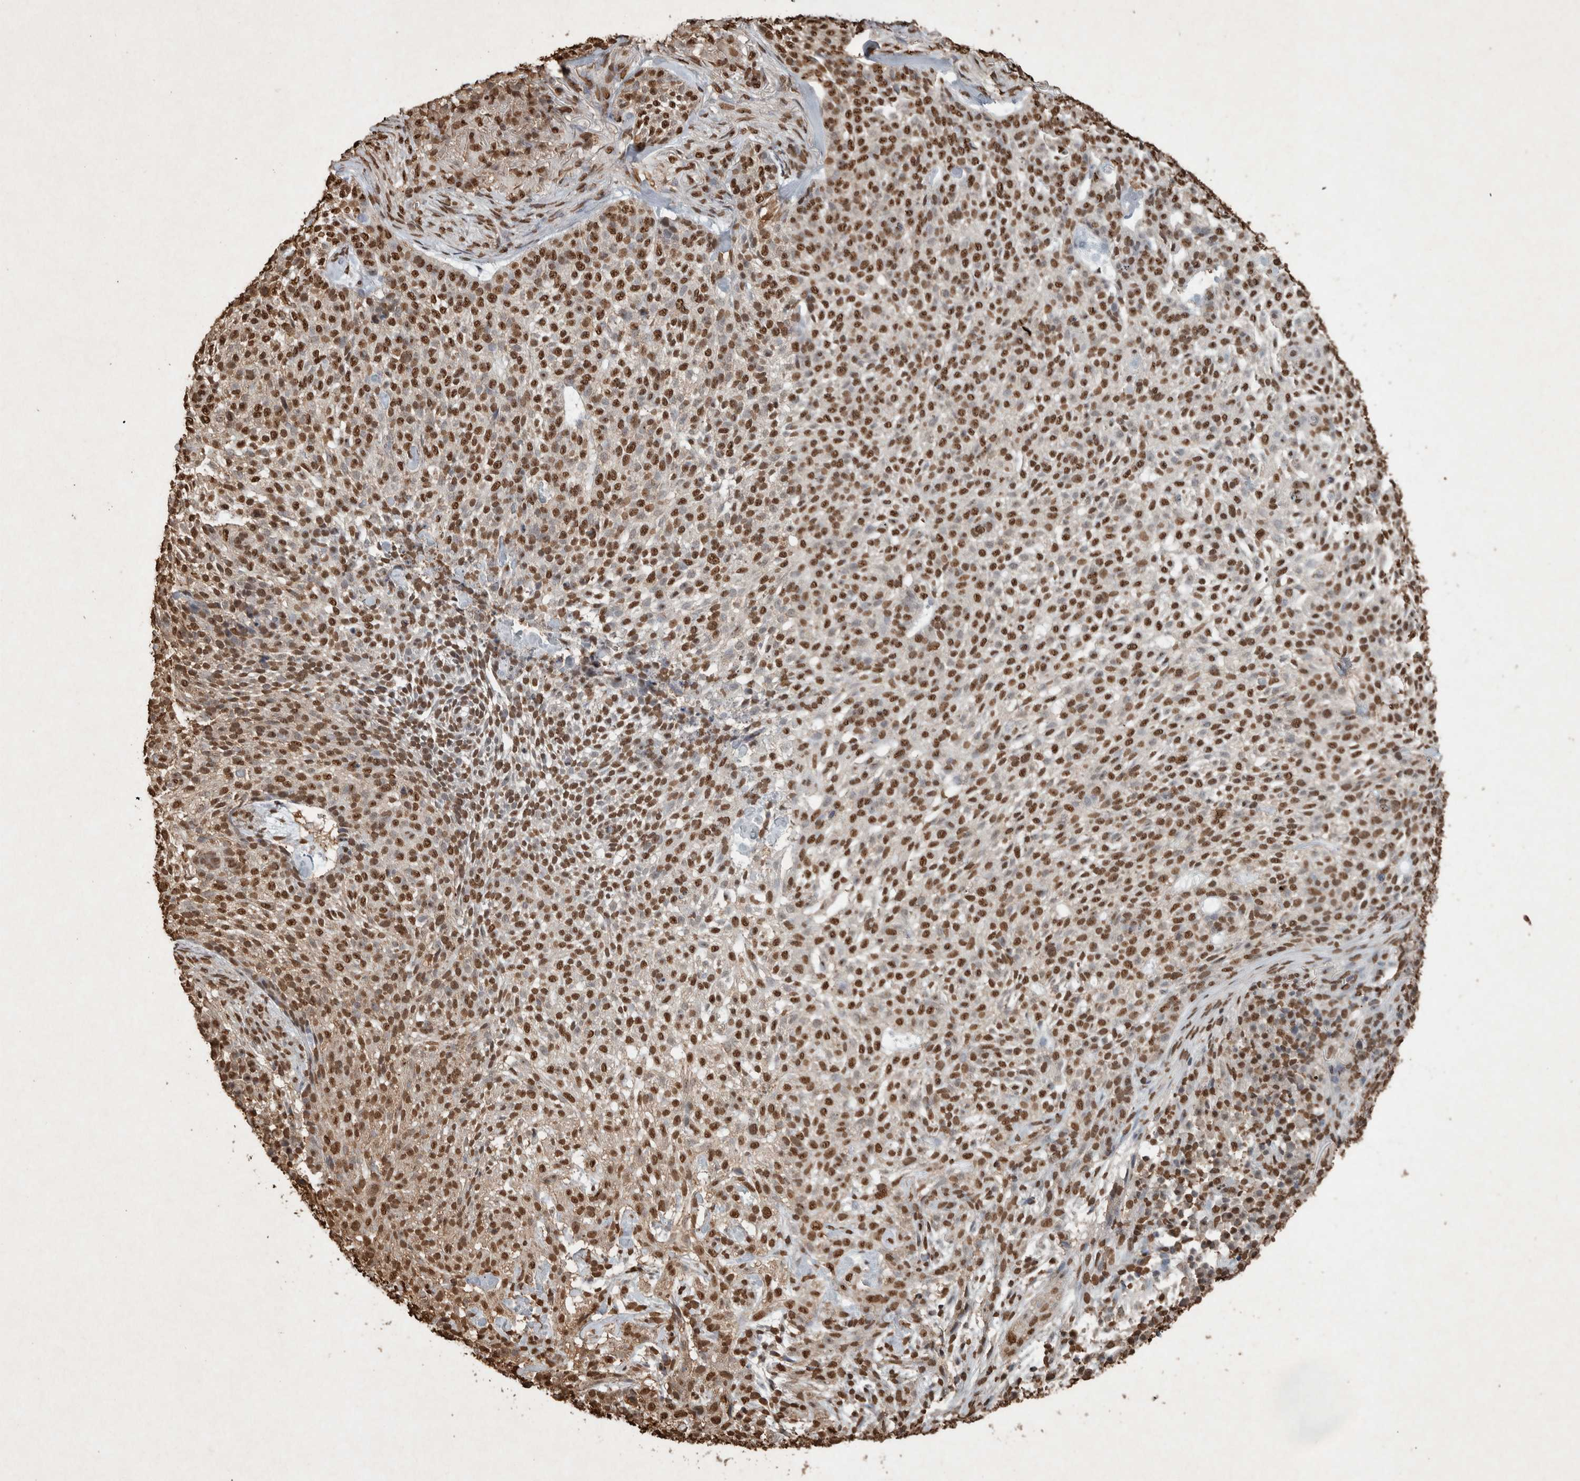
{"staining": {"intensity": "strong", "quantity": ">75%", "location": "nuclear"}, "tissue": "skin cancer", "cell_type": "Tumor cells", "image_type": "cancer", "snomed": [{"axis": "morphology", "description": "Basal cell carcinoma"}, {"axis": "topography", "description": "Skin"}], "caption": "The image displays staining of skin cancer, revealing strong nuclear protein staining (brown color) within tumor cells.", "gene": "FSTL3", "patient": {"sex": "female", "age": 64}}